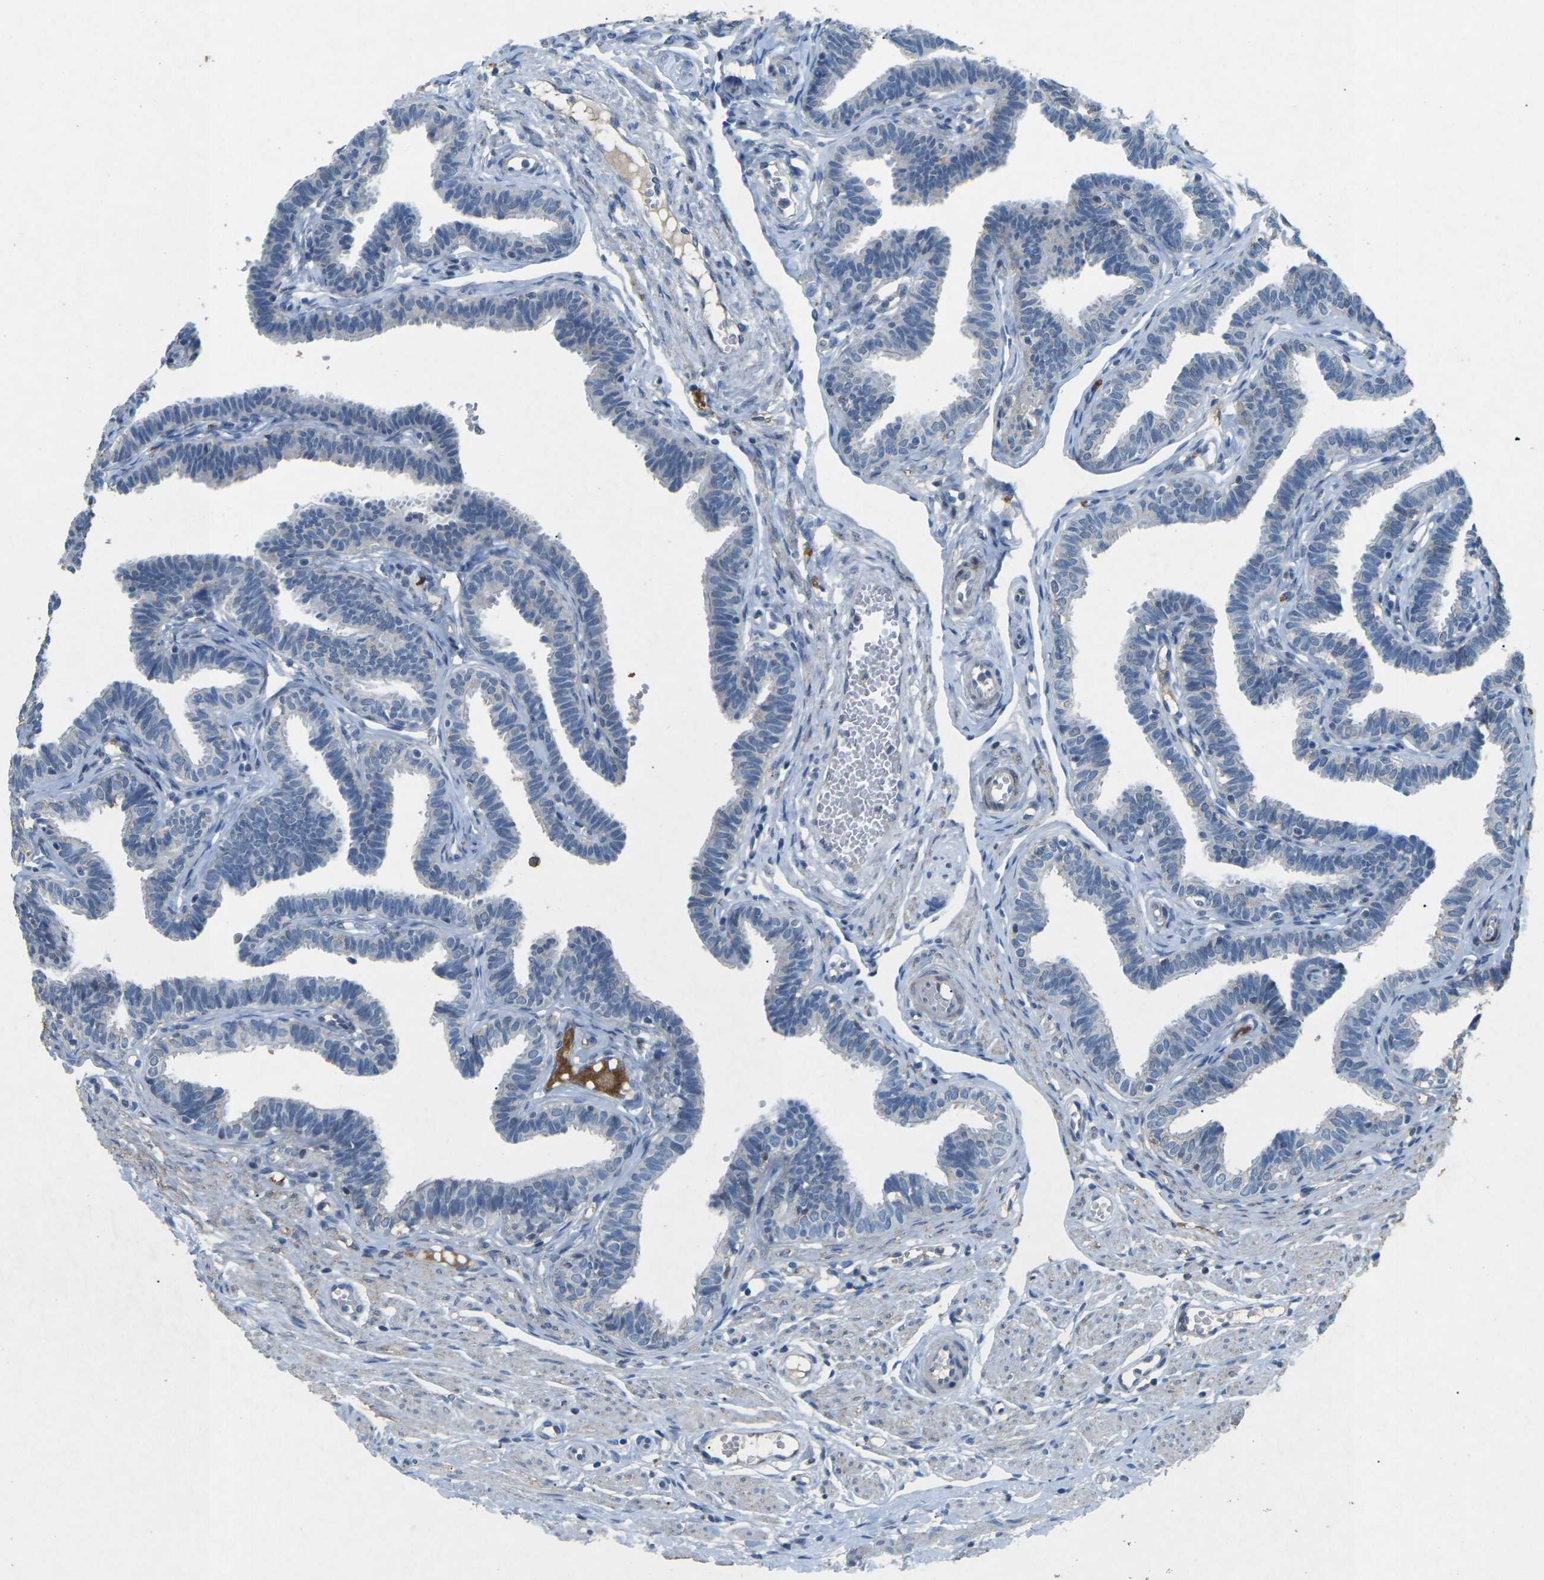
{"staining": {"intensity": "negative", "quantity": "none", "location": "none"}, "tissue": "fallopian tube", "cell_type": "Glandular cells", "image_type": "normal", "snomed": [{"axis": "morphology", "description": "Normal tissue, NOS"}, {"axis": "topography", "description": "Fallopian tube"}, {"axis": "topography", "description": "Ovary"}], "caption": "This is a image of immunohistochemistry staining of benign fallopian tube, which shows no expression in glandular cells. Nuclei are stained in blue.", "gene": "A1BG", "patient": {"sex": "female", "age": 23}}